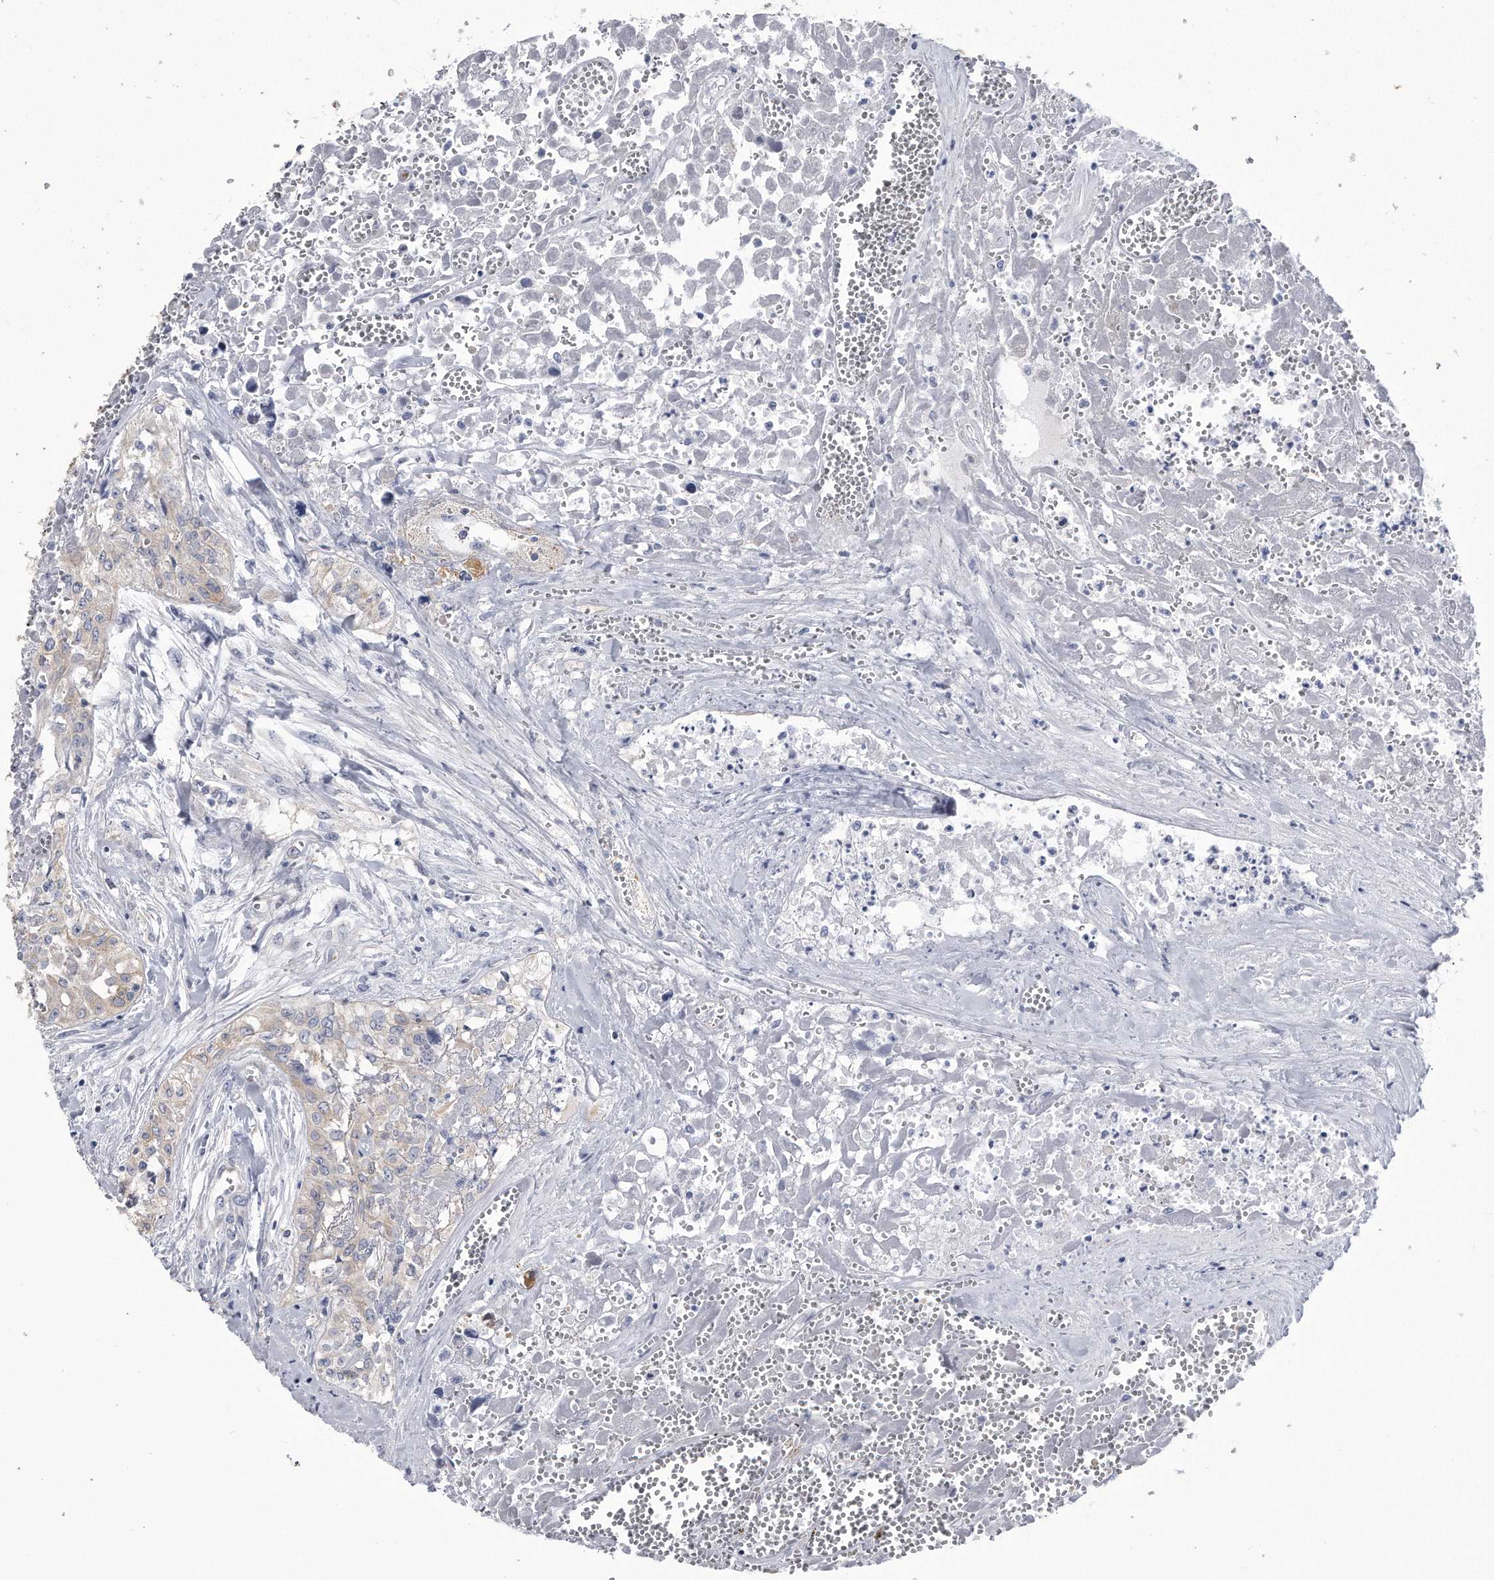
{"staining": {"intensity": "strong", "quantity": "<25%", "location": "cytoplasmic/membranous"}, "tissue": "testis cancer", "cell_type": "Tumor cells", "image_type": "cancer", "snomed": [{"axis": "morphology", "description": "Carcinoma, Embryonal, NOS"}, {"axis": "topography", "description": "Testis"}], "caption": "DAB (3,3'-diaminobenzidine) immunohistochemical staining of testis cancer demonstrates strong cytoplasmic/membranous protein expression in about <25% of tumor cells. (brown staining indicates protein expression, while blue staining denotes nuclei).", "gene": "PYGB", "patient": {"sex": "male", "age": 31}}